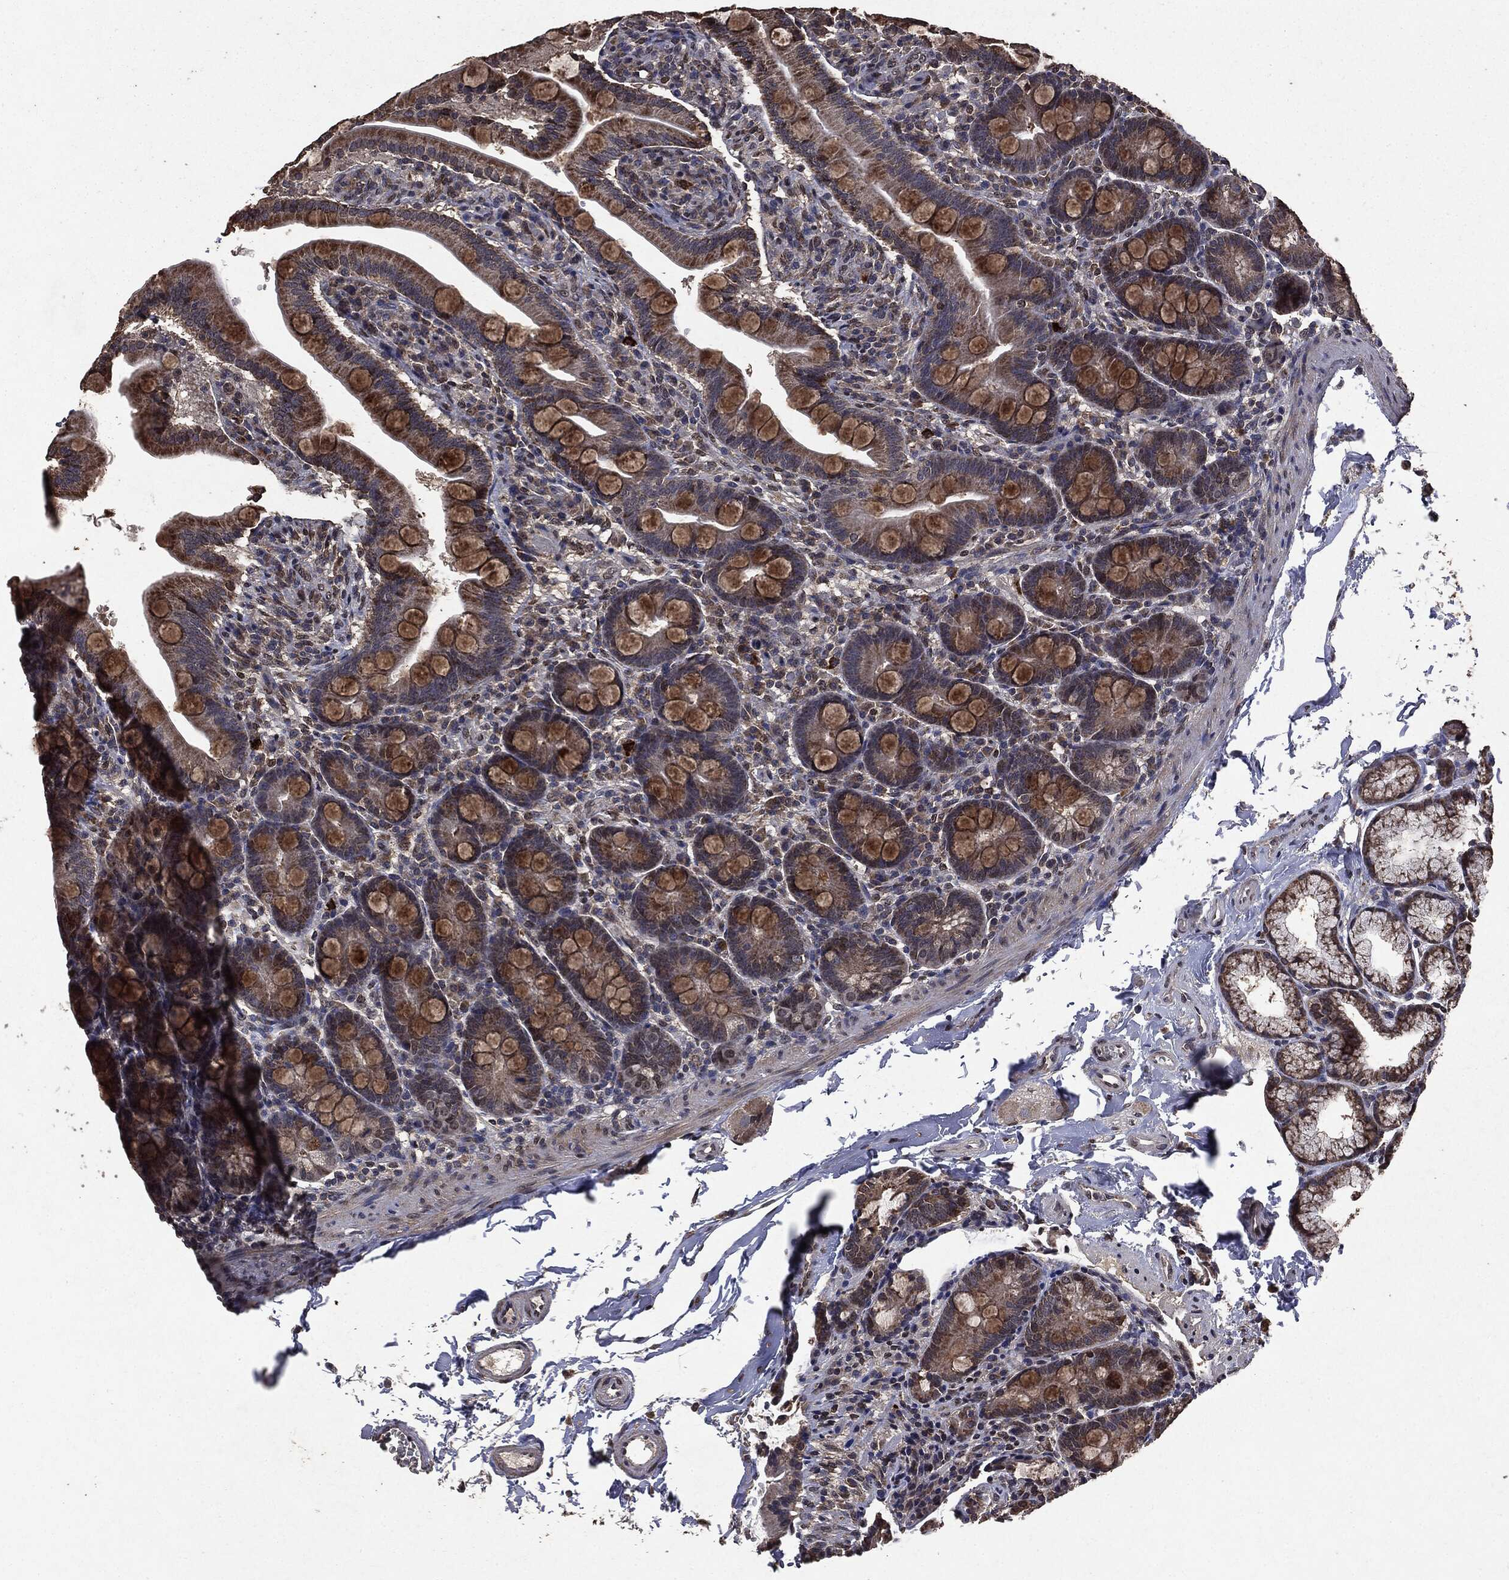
{"staining": {"intensity": "strong", "quantity": "25%-75%", "location": "cytoplasmic/membranous"}, "tissue": "small intestine", "cell_type": "Glandular cells", "image_type": "normal", "snomed": [{"axis": "morphology", "description": "Normal tissue, NOS"}, {"axis": "topography", "description": "Small intestine"}], "caption": "The histopathology image shows a brown stain indicating the presence of a protein in the cytoplasmic/membranous of glandular cells in small intestine.", "gene": "PPP6R2", "patient": {"sex": "female", "age": 44}}